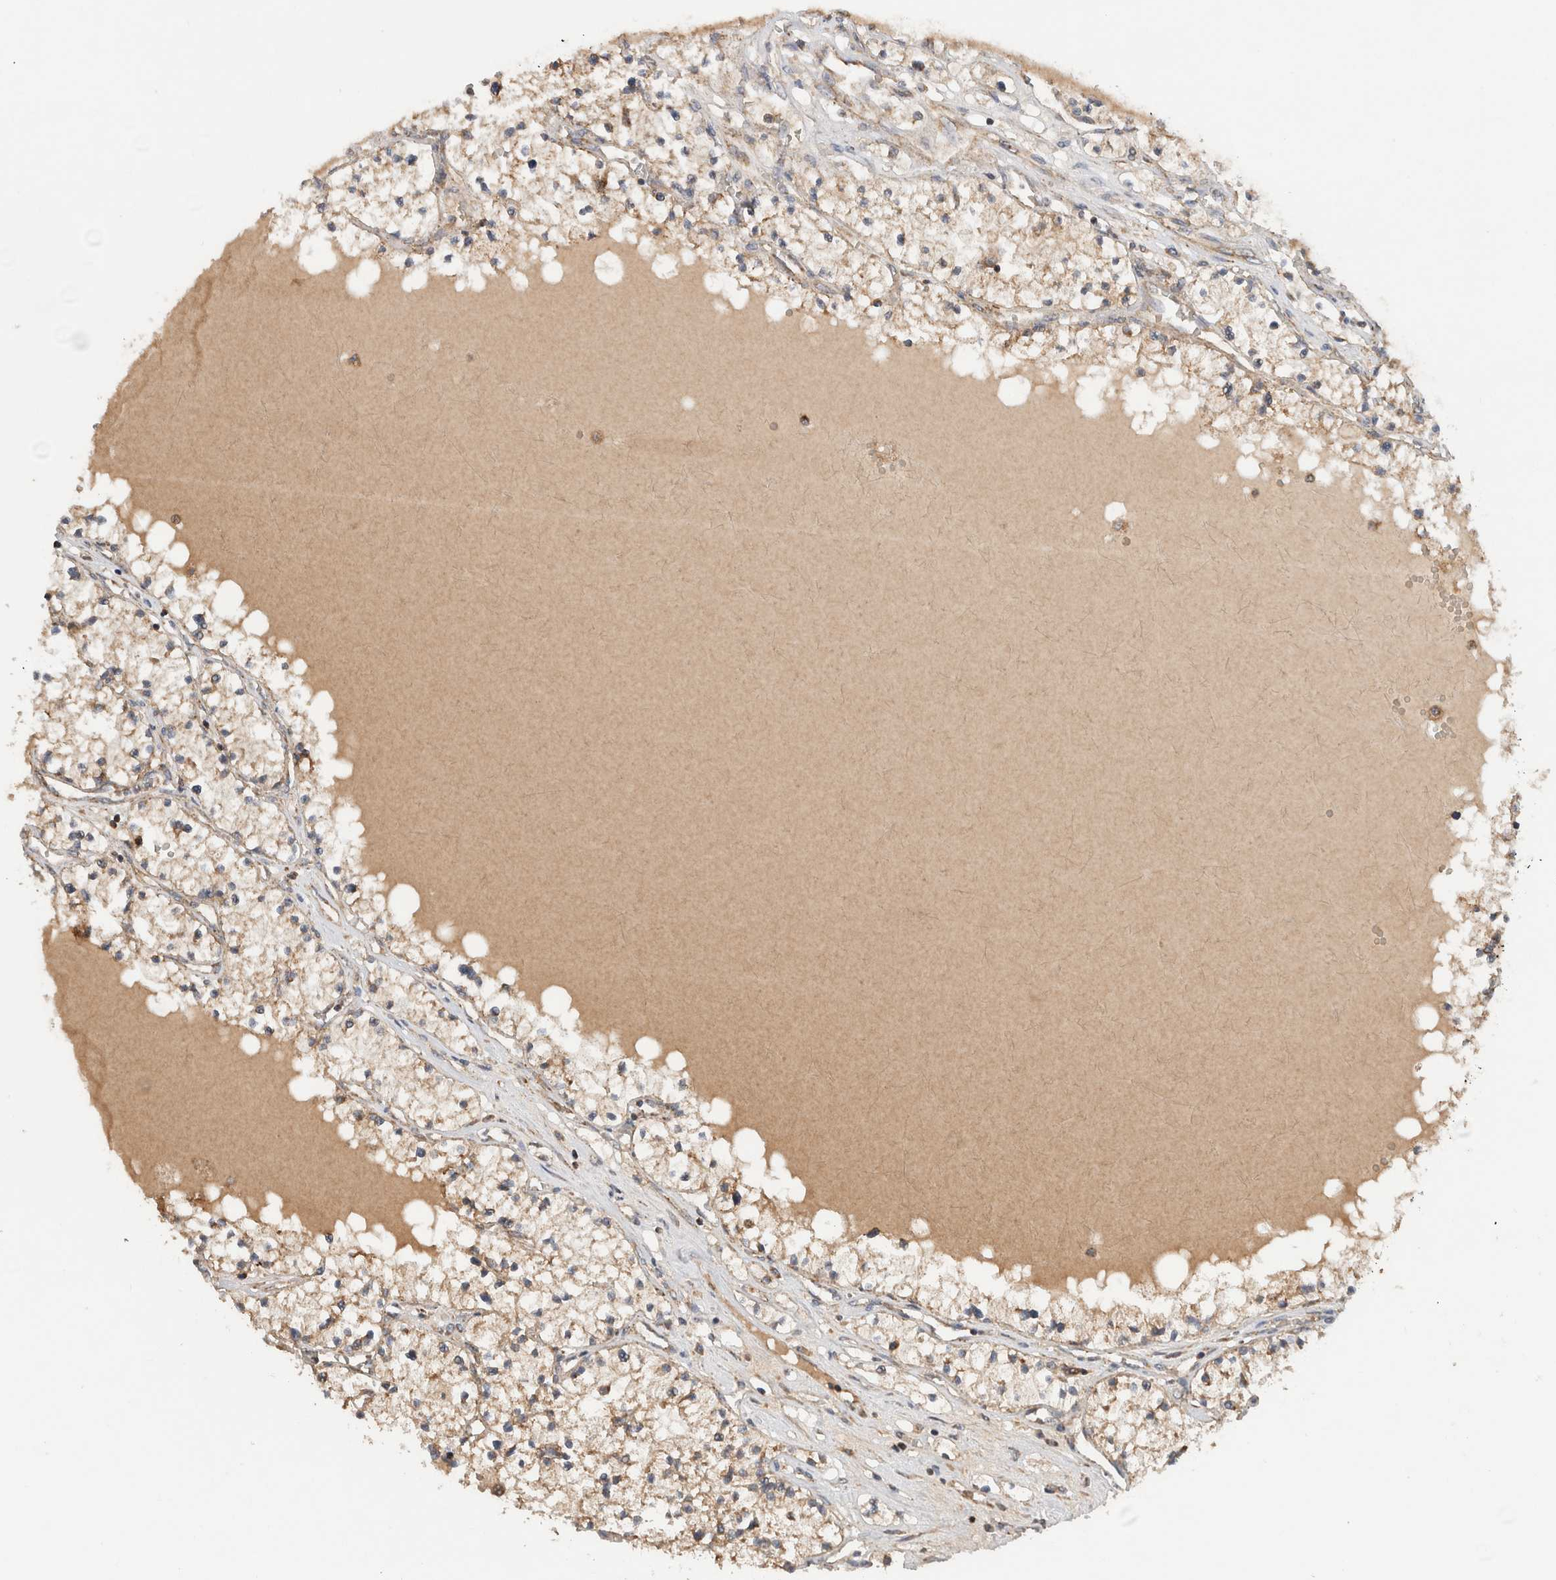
{"staining": {"intensity": "weak", "quantity": ">75%", "location": "cytoplasmic/membranous"}, "tissue": "renal cancer", "cell_type": "Tumor cells", "image_type": "cancer", "snomed": [{"axis": "morphology", "description": "Normal tissue, NOS"}, {"axis": "morphology", "description": "Adenocarcinoma, NOS"}, {"axis": "topography", "description": "Kidney"}], "caption": "Approximately >75% of tumor cells in renal cancer reveal weak cytoplasmic/membranous protein positivity as visualized by brown immunohistochemical staining.", "gene": "AMPD1", "patient": {"sex": "male", "age": 68}}